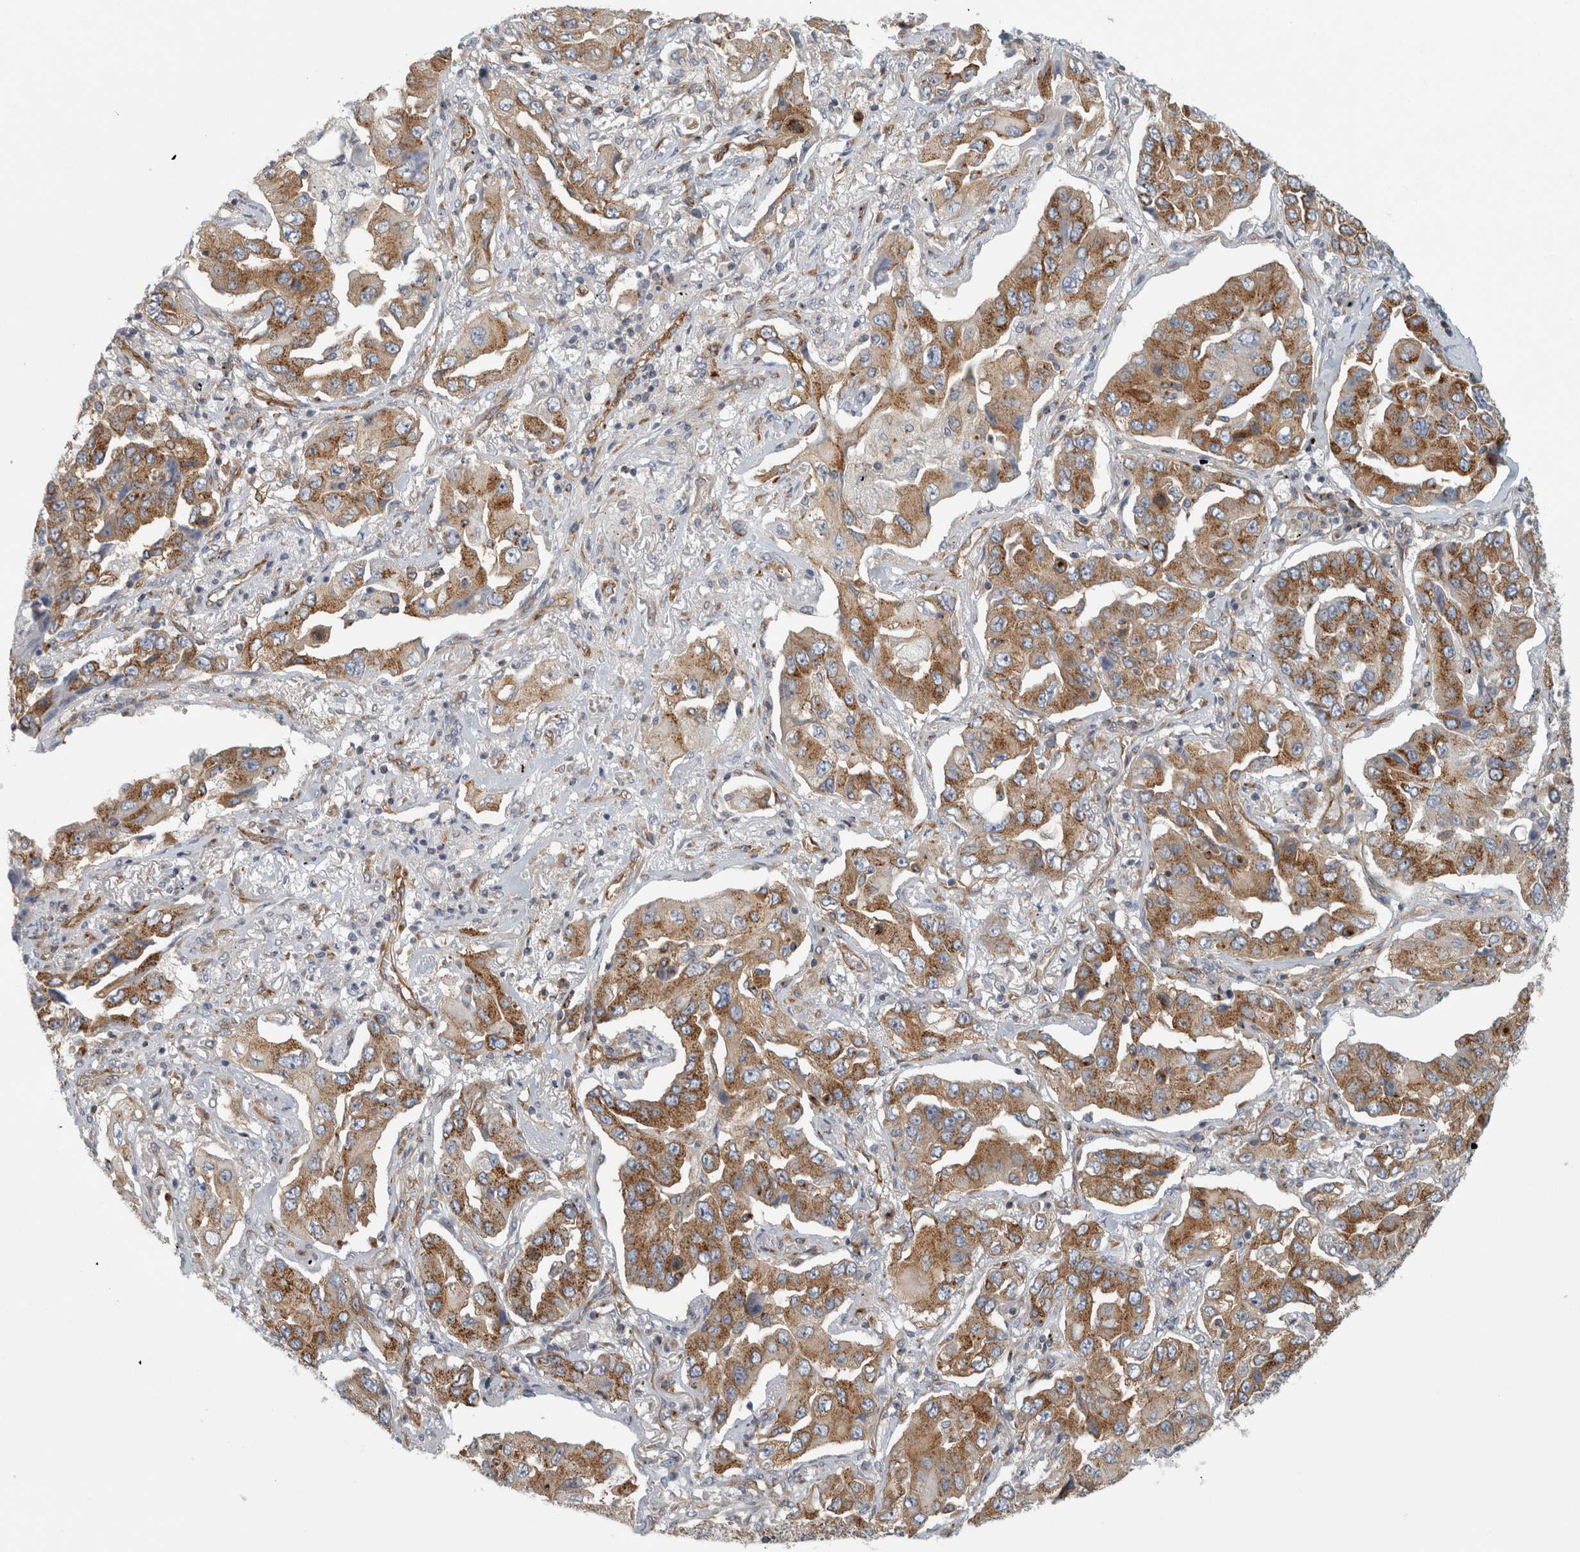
{"staining": {"intensity": "moderate", "quantity": ">75%", "location": "cytoplasmic/membranous"}, "tissue": "lung cancer", "cell_type": "Tumor cells", "image_type": "cancer", "snomed": [{"axis": "morphology", "description": "Adenocarcinoma, NOS"}, {"axis": "topography", "description": "Lung"}], "caption": "Adenocarcinoma (lung) stained with immunohistochemistry (IHC) reveals moderate cytoplasmic/membranous positivity in approximately >75% of tumor cells. (Stains: DAB in brown, nuclei in blue, Microscopy: brightfield microscopy at high magnification).", "gene": "PEX6", "patient": {"sex": "female", "age": 65}}